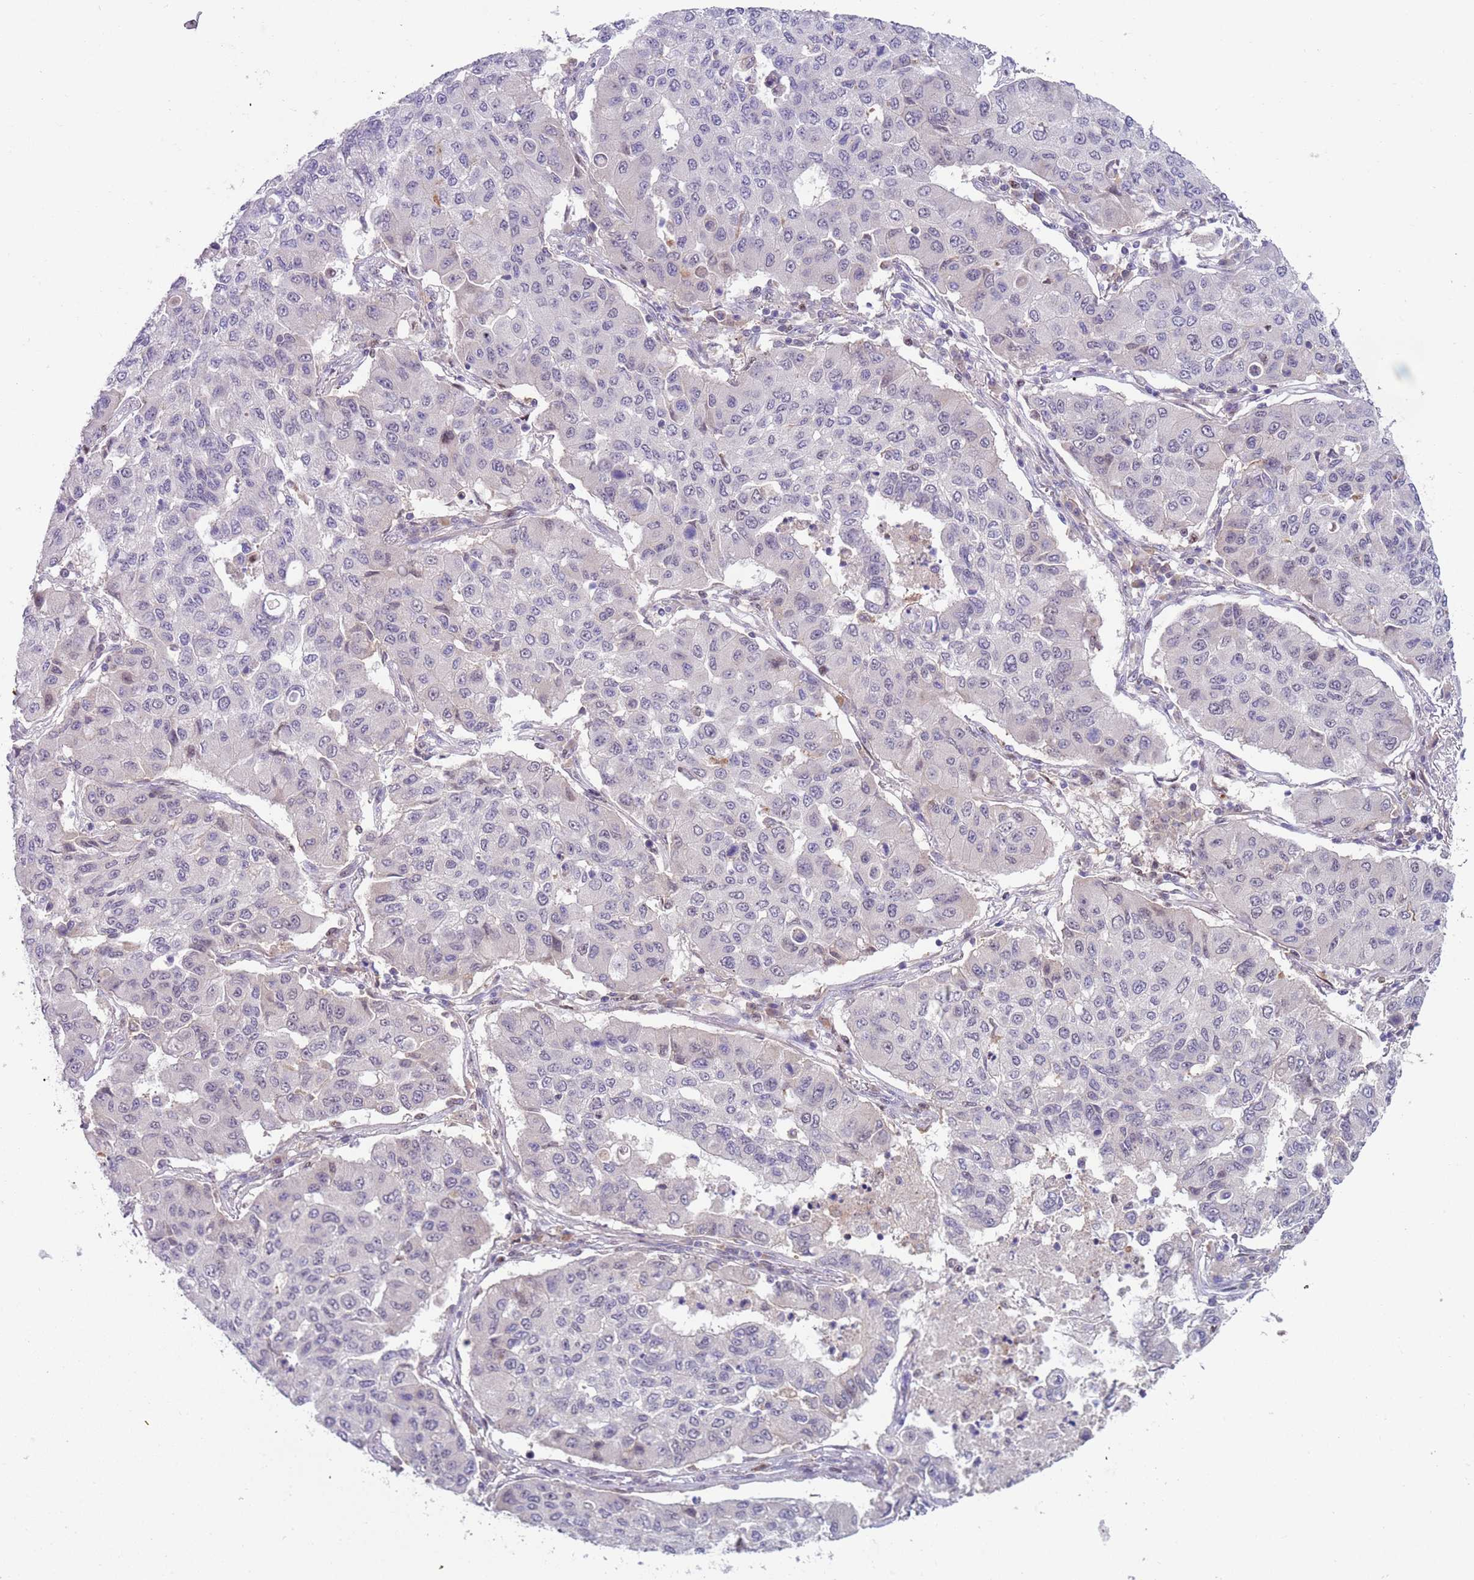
{"staining": {"intensity": "negative", "quantity": "none", "location": "none"}, "tissue": "lung cancer", "cell_type": "Tumor cells", "image_type": "cancer", "snomed": [{"axis": "morphology", "description": "Squamous cell carcinoma, NOS"}, {"axis": "topography", "description": "Lung"}], "caption": "An image of squamous cell carcinoma (lung) stained for a protein exhibits no brown staining in tumor cells. (DAB (3,3'-diaminobenzidine) immunohistochemistry, high magnification).", "gene": "RMND5B", "patient": {"sex": "male", "age": 74}}